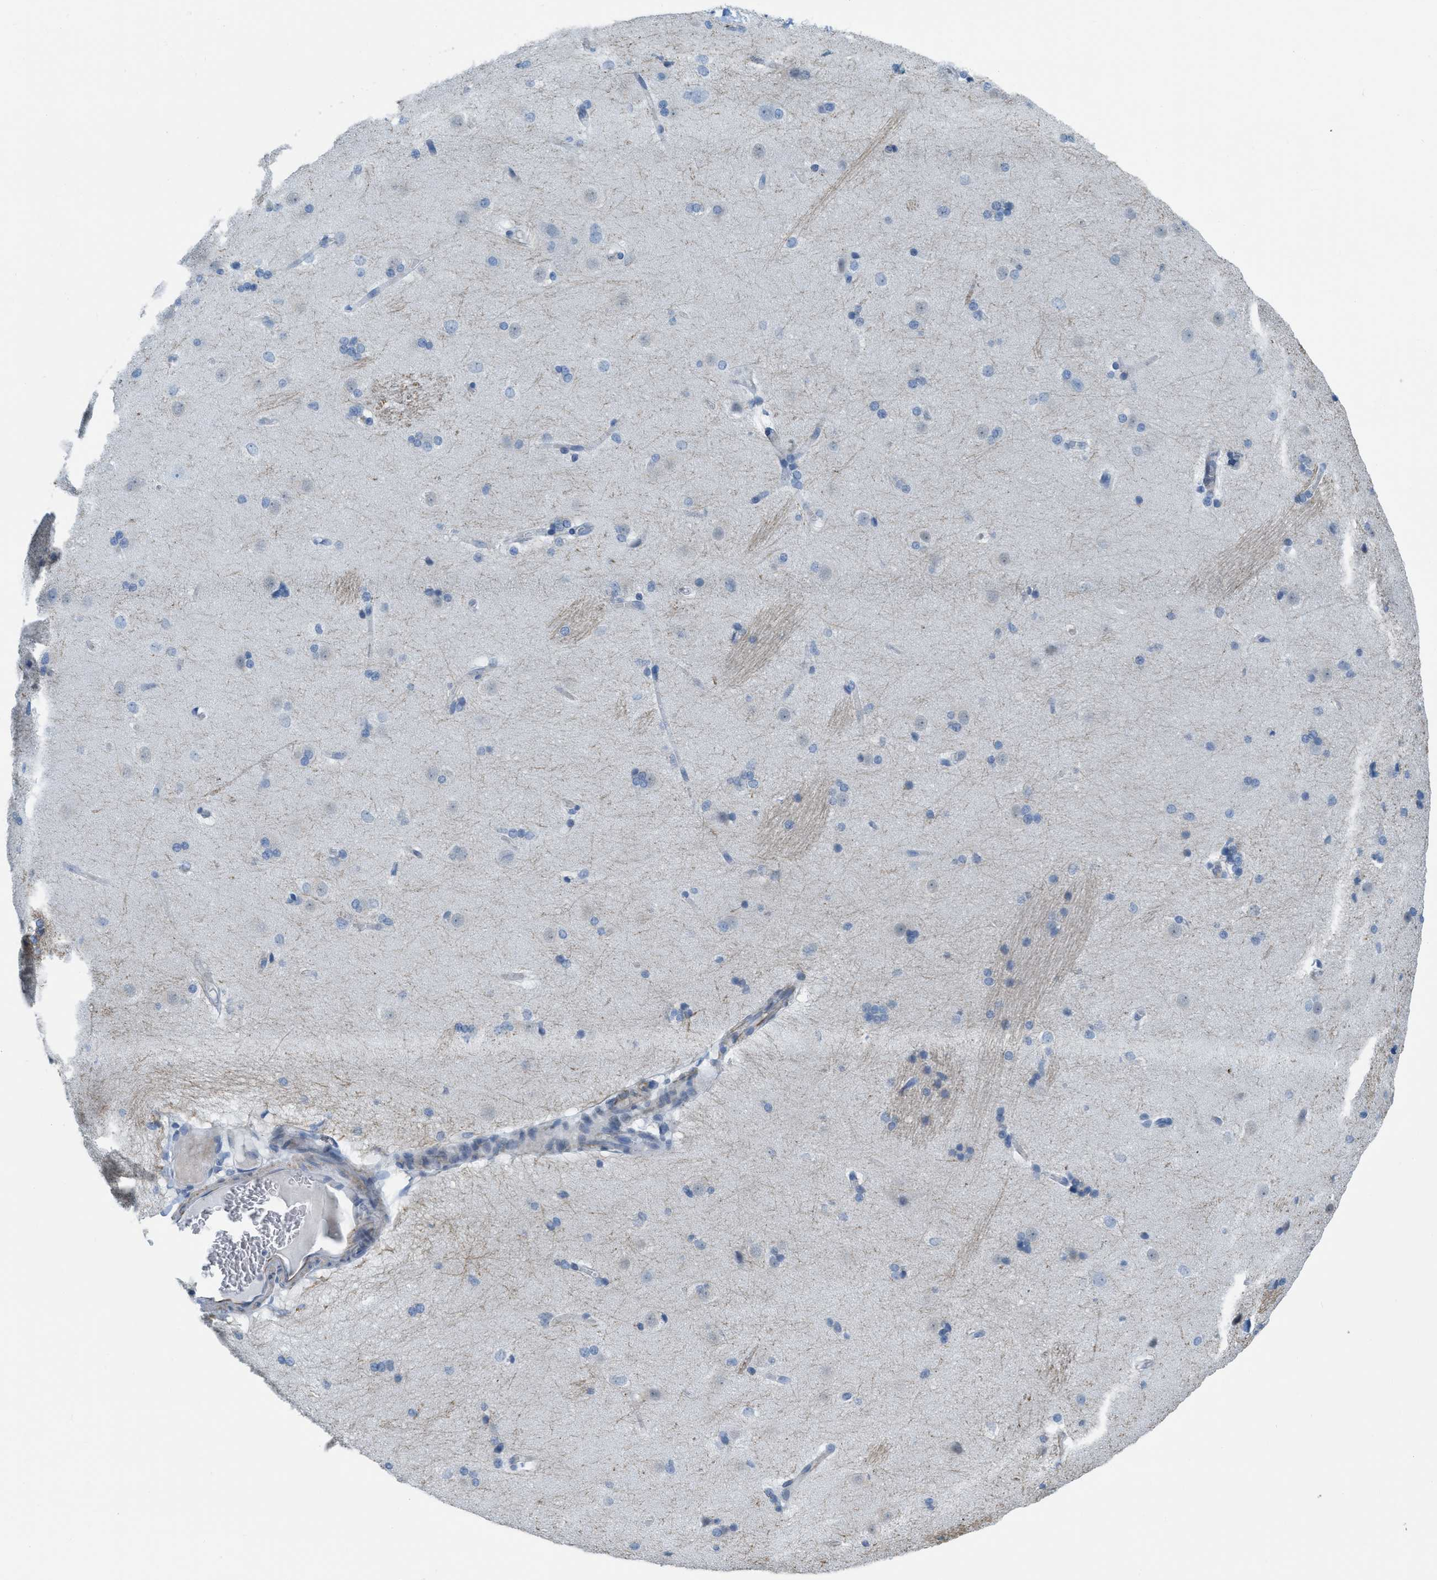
{"staining": {"intensity": "negative", "quantity": "none", "location": "none"}, "tissue": "caudate", "cell_type": "Glial cells", "image_type": "normal", "snomed": [{"axis": "morphology", "description": "Normal tissue, NOS"}, {"axis": "topography", "description": "Lateral ventricle wall"}], "caption": "IHC micrograph of unremarkable caudate: caudate stained with DAB (3,3'-diaminobenzidine) exhibits no significant protein positivity in glial cells.", "gene": "SLC12A1", "patient": {"sex": "female", "age": 19}}